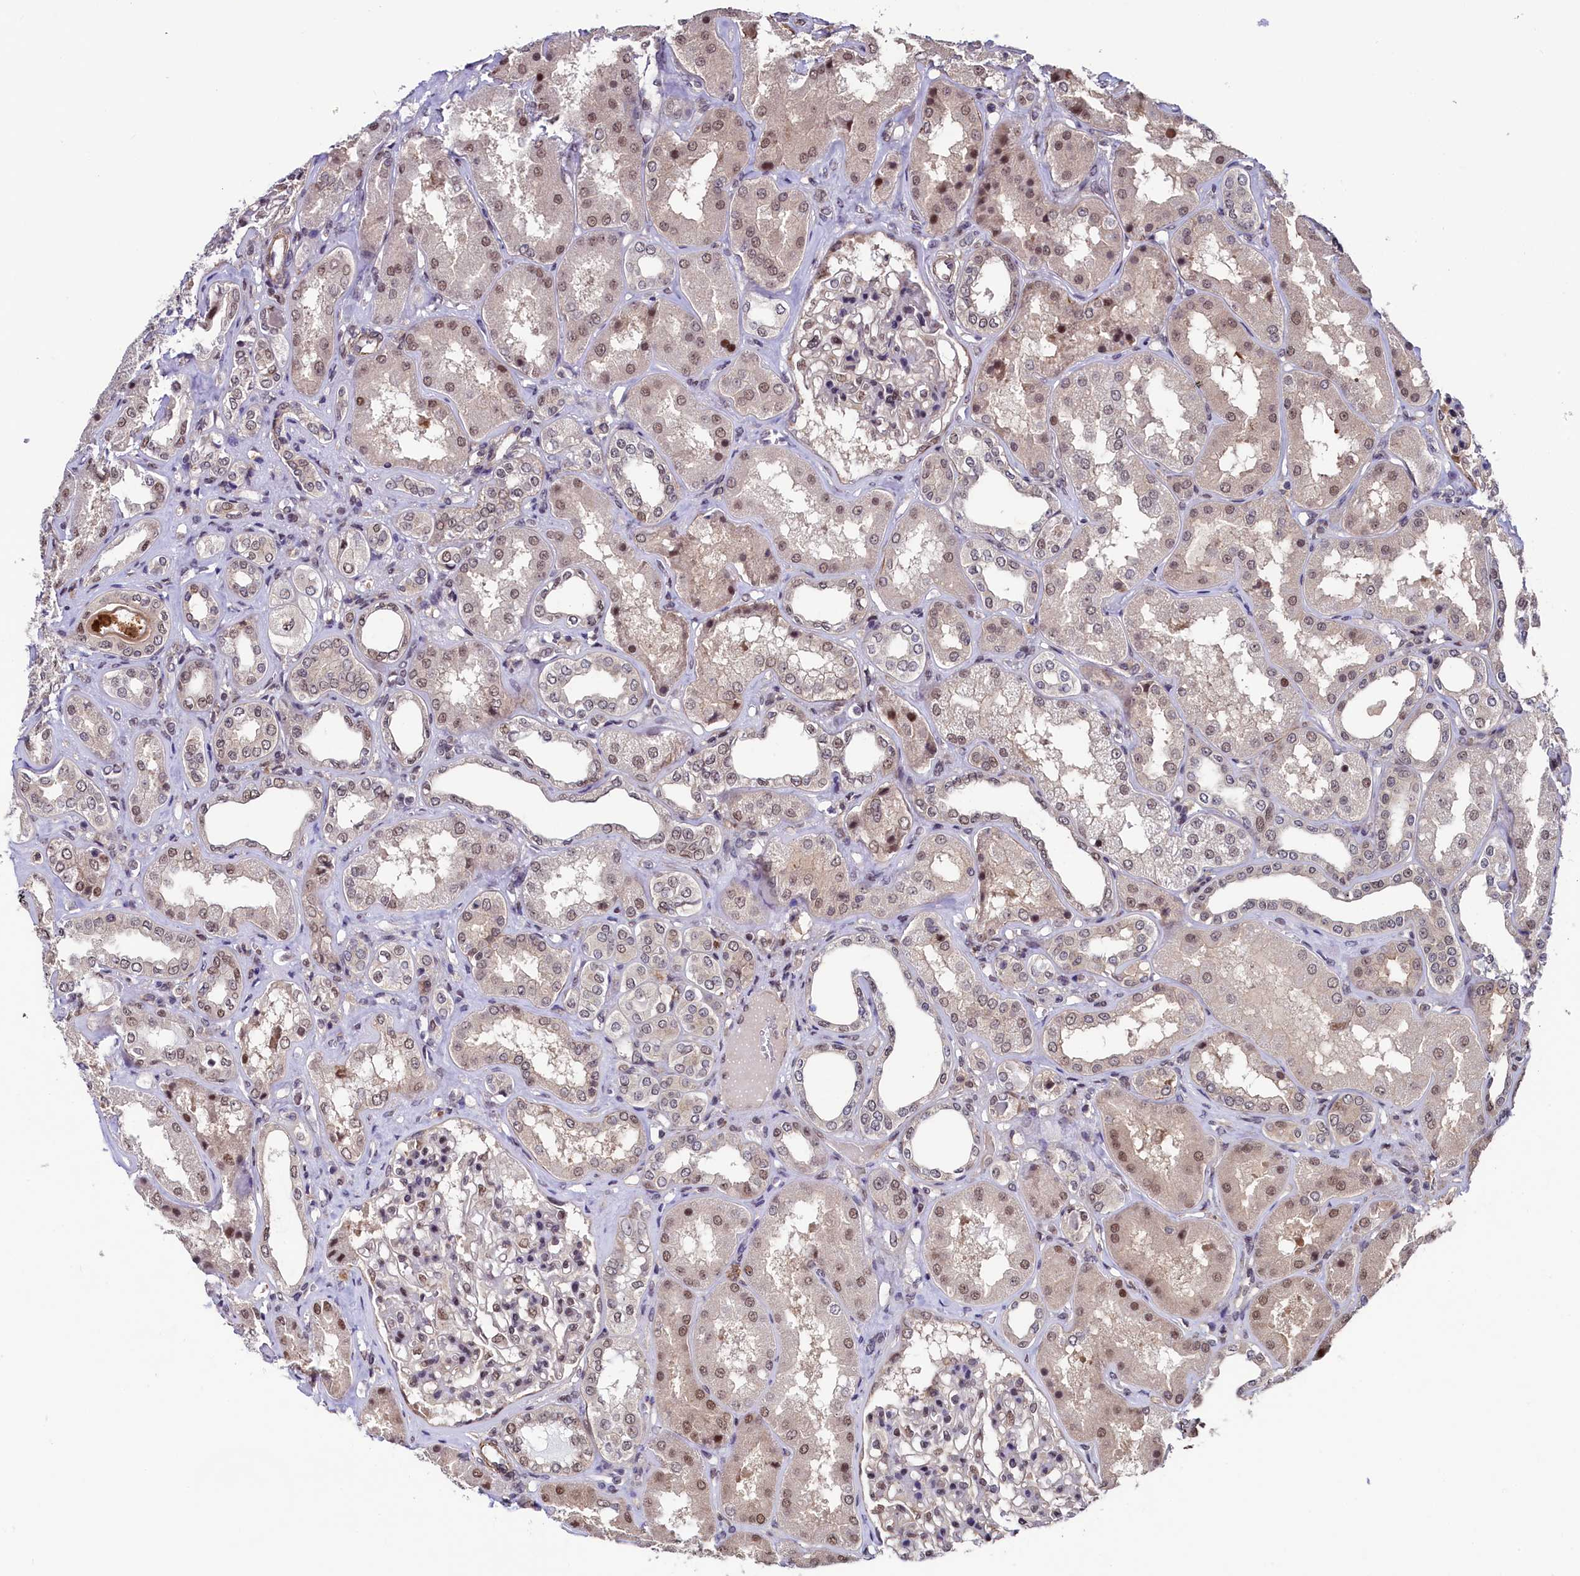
{"staining": {"intensity": "moderate", "quantity": "25%-75%", "location": "cytoplasmic/membranous,nuclear"}, "tissue": "kidney", "cell_type": "Cells in glomeruli", "image_type": "normal", "snomed": [{"axis": "morphology", "description": "Normal tissue, NOS"}, {"axis": "topography", "description": "Kidney"}], "caption": "Cells in glomeruli reveal moderate cytoplasmic/membranous,nuclear staining in about 25%-75% of cells in unremarkable kidney.", "gene": "LEO1", "patient": {"sex": "female", "age": 56}}